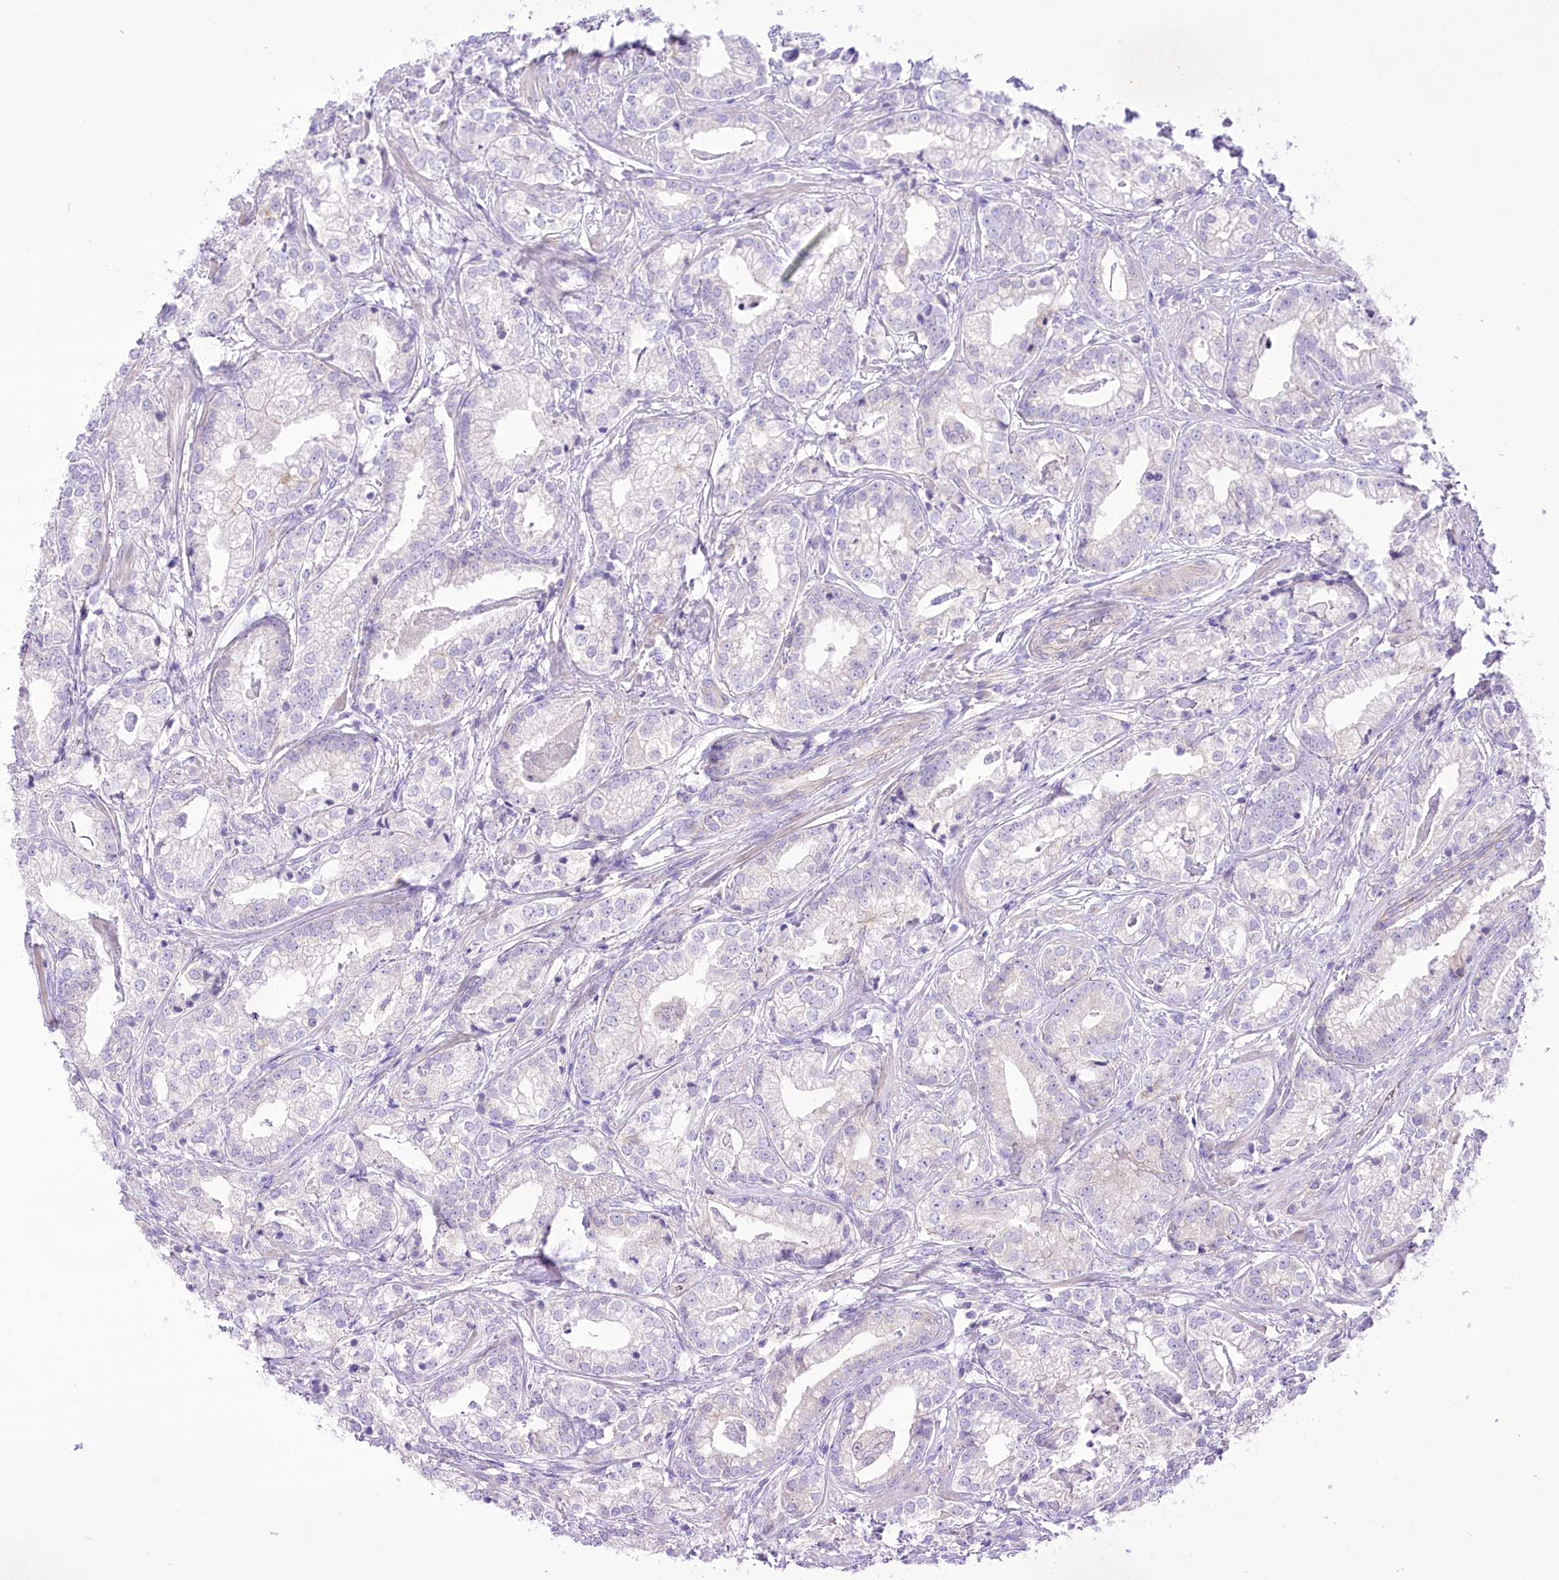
{"staining": {"intensity": "negative", "quantity": "none", "location": "none"}, "tissue": "prostate cancer", "cell_type": "Tumor cells", "image_type": "cancer", "snomed": [{"axis": "morphology", "description": "Adenocarcinoma, High grade"}, {"axis": "topography", "description": "Prostate"}], "caption": "This histopathology image is of prostate high-grade adenocarcinoma stained with IHC to label a protein in brown with the nuclei are counter-stained blue. There is no positivity in tumor cells.", "gene": "HELT", "patient": {"sex": "male", "age": 69}}